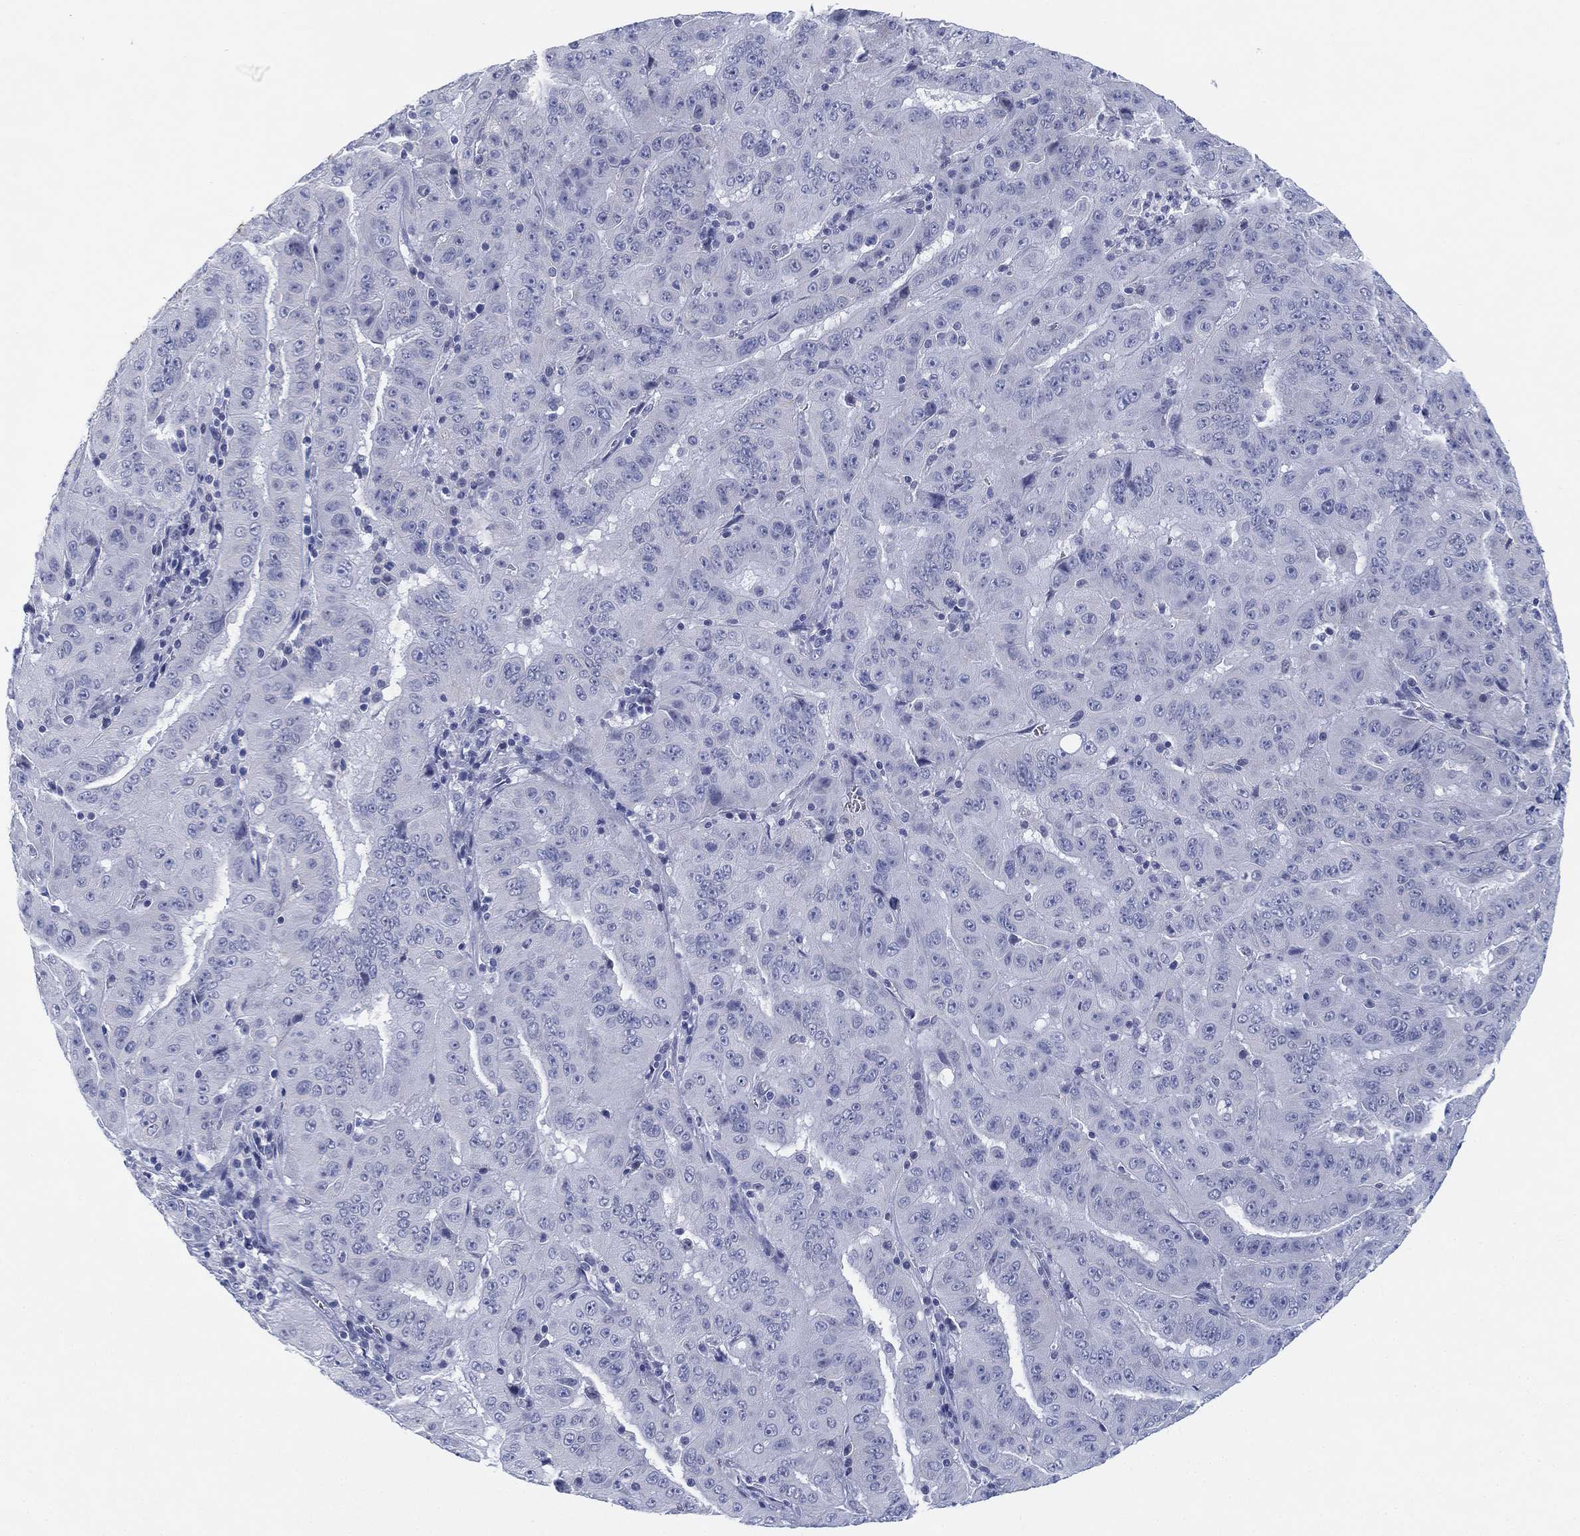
{"staining": {"intensity": "negative", "quantity": "none", "location": "none"}, "tissue": "pancreatic cancer", "cell_type": "Tumor cells", "image_type": "cancer", "snomed": [{"axis": "morphology", "description": "Adenocarcinoma, NOS"}, {"axis": "topography", "description": "Pancreas"}], "caption": "The image demonstrates no staining of tumor cells in pancreatic cancer (adenocarcinoma).", "gene": "GCNA", "patient": {"sex": "male", "age": 63}}